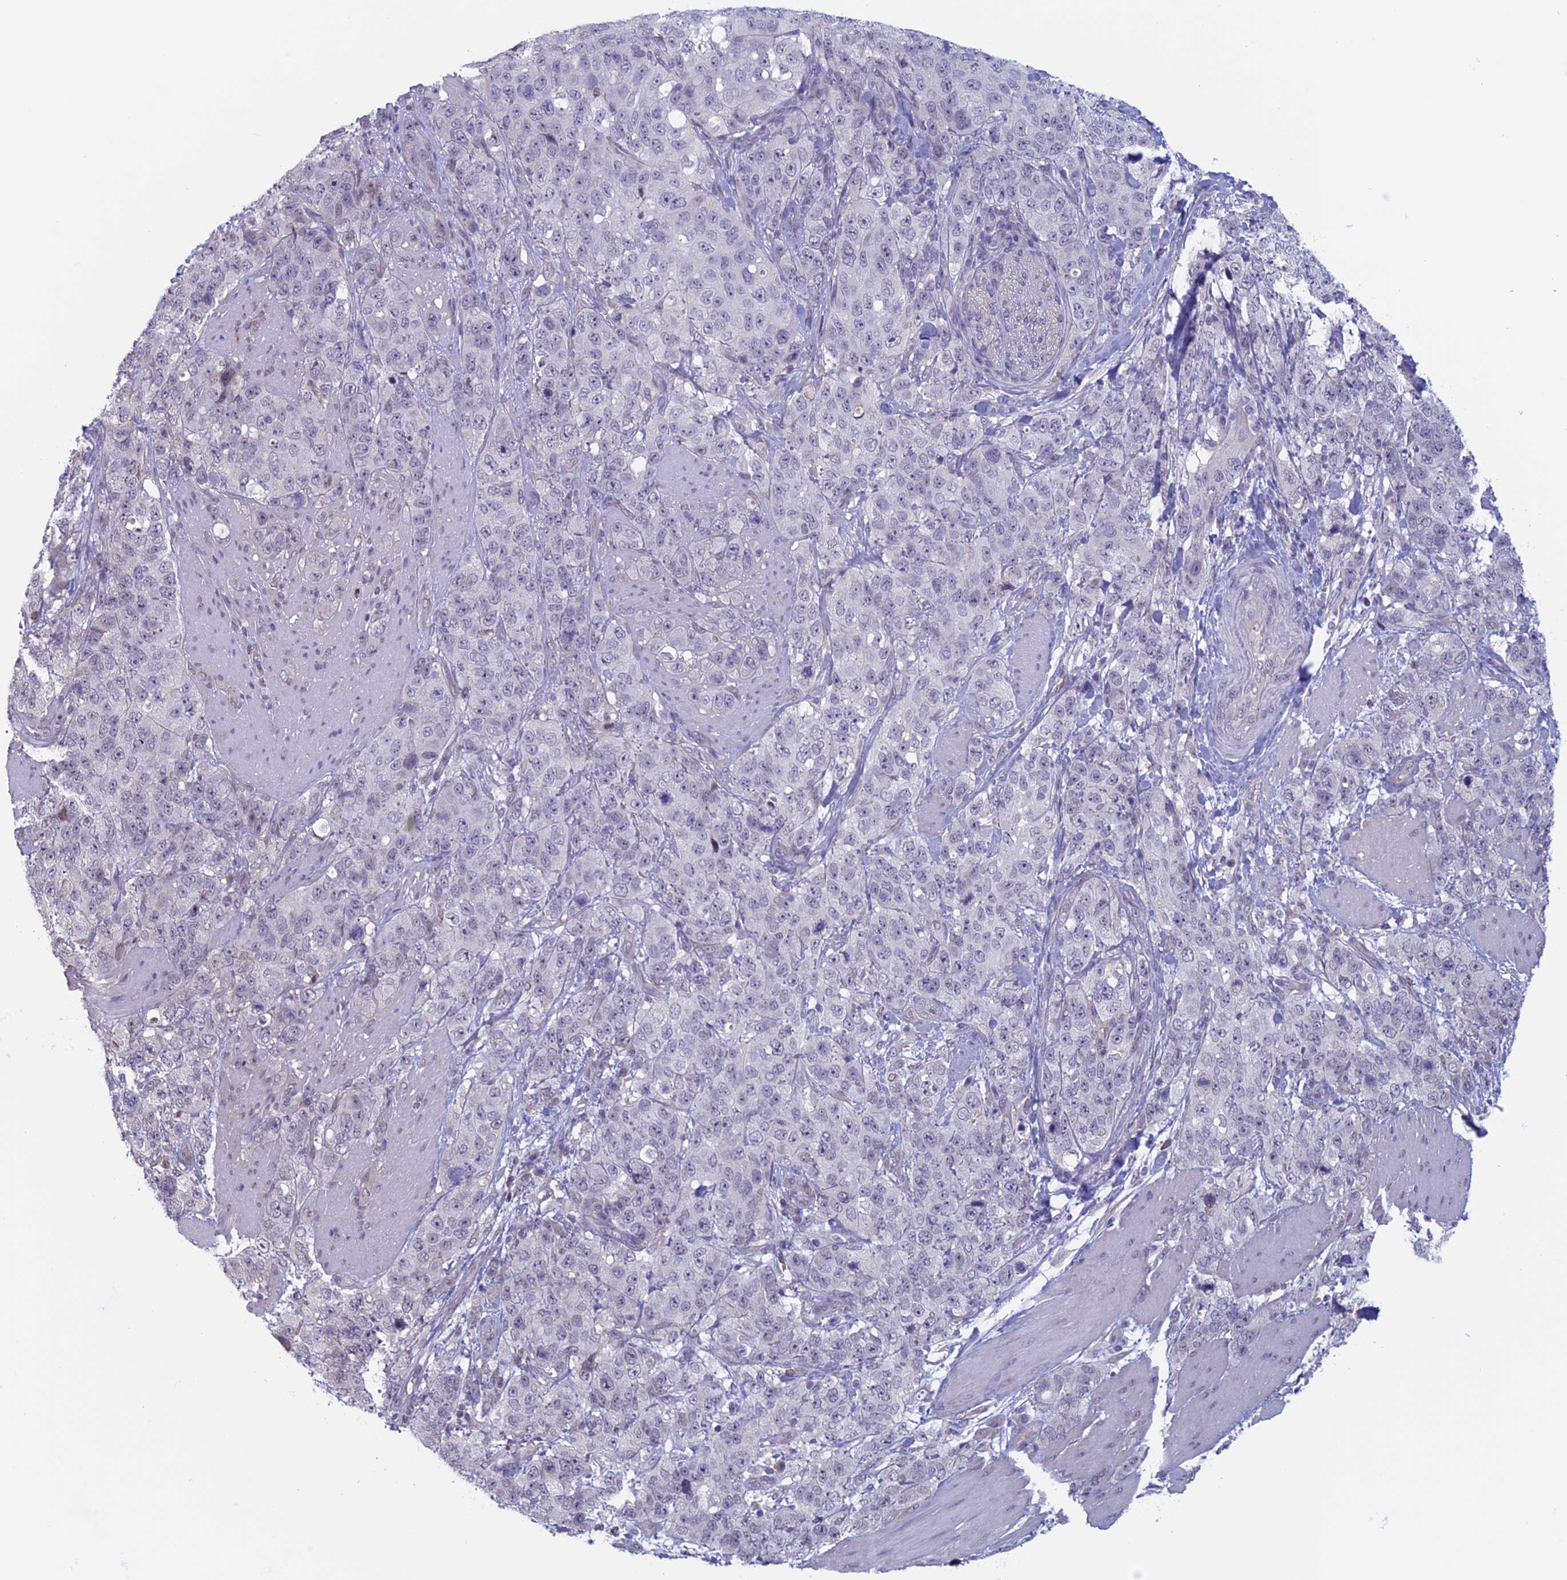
{"staining": {"intensity": "negative", "quantity": "none", "location": "none"}, "tissue": "stomach cancer", "cell_type": "Tumor cells", "image_type": "cancer", "snomed": [{"axis": "morphology", "description": "Adenocarcinoma, NOS"}, {"axis": "topography", "description": "Stomach"}], "caption": "The IHC micrograph has no significant positivity in tumor cells of stomach cancer (adenocarcinoma) tissue. The staining was performed using DAB to visualize the protein expression in brown, while the nuclei were stained in blue with hematoxylin (Magnification: 20x).", "gene": "SLC1A6", "patient": {"sex": "male", "age": 48}}